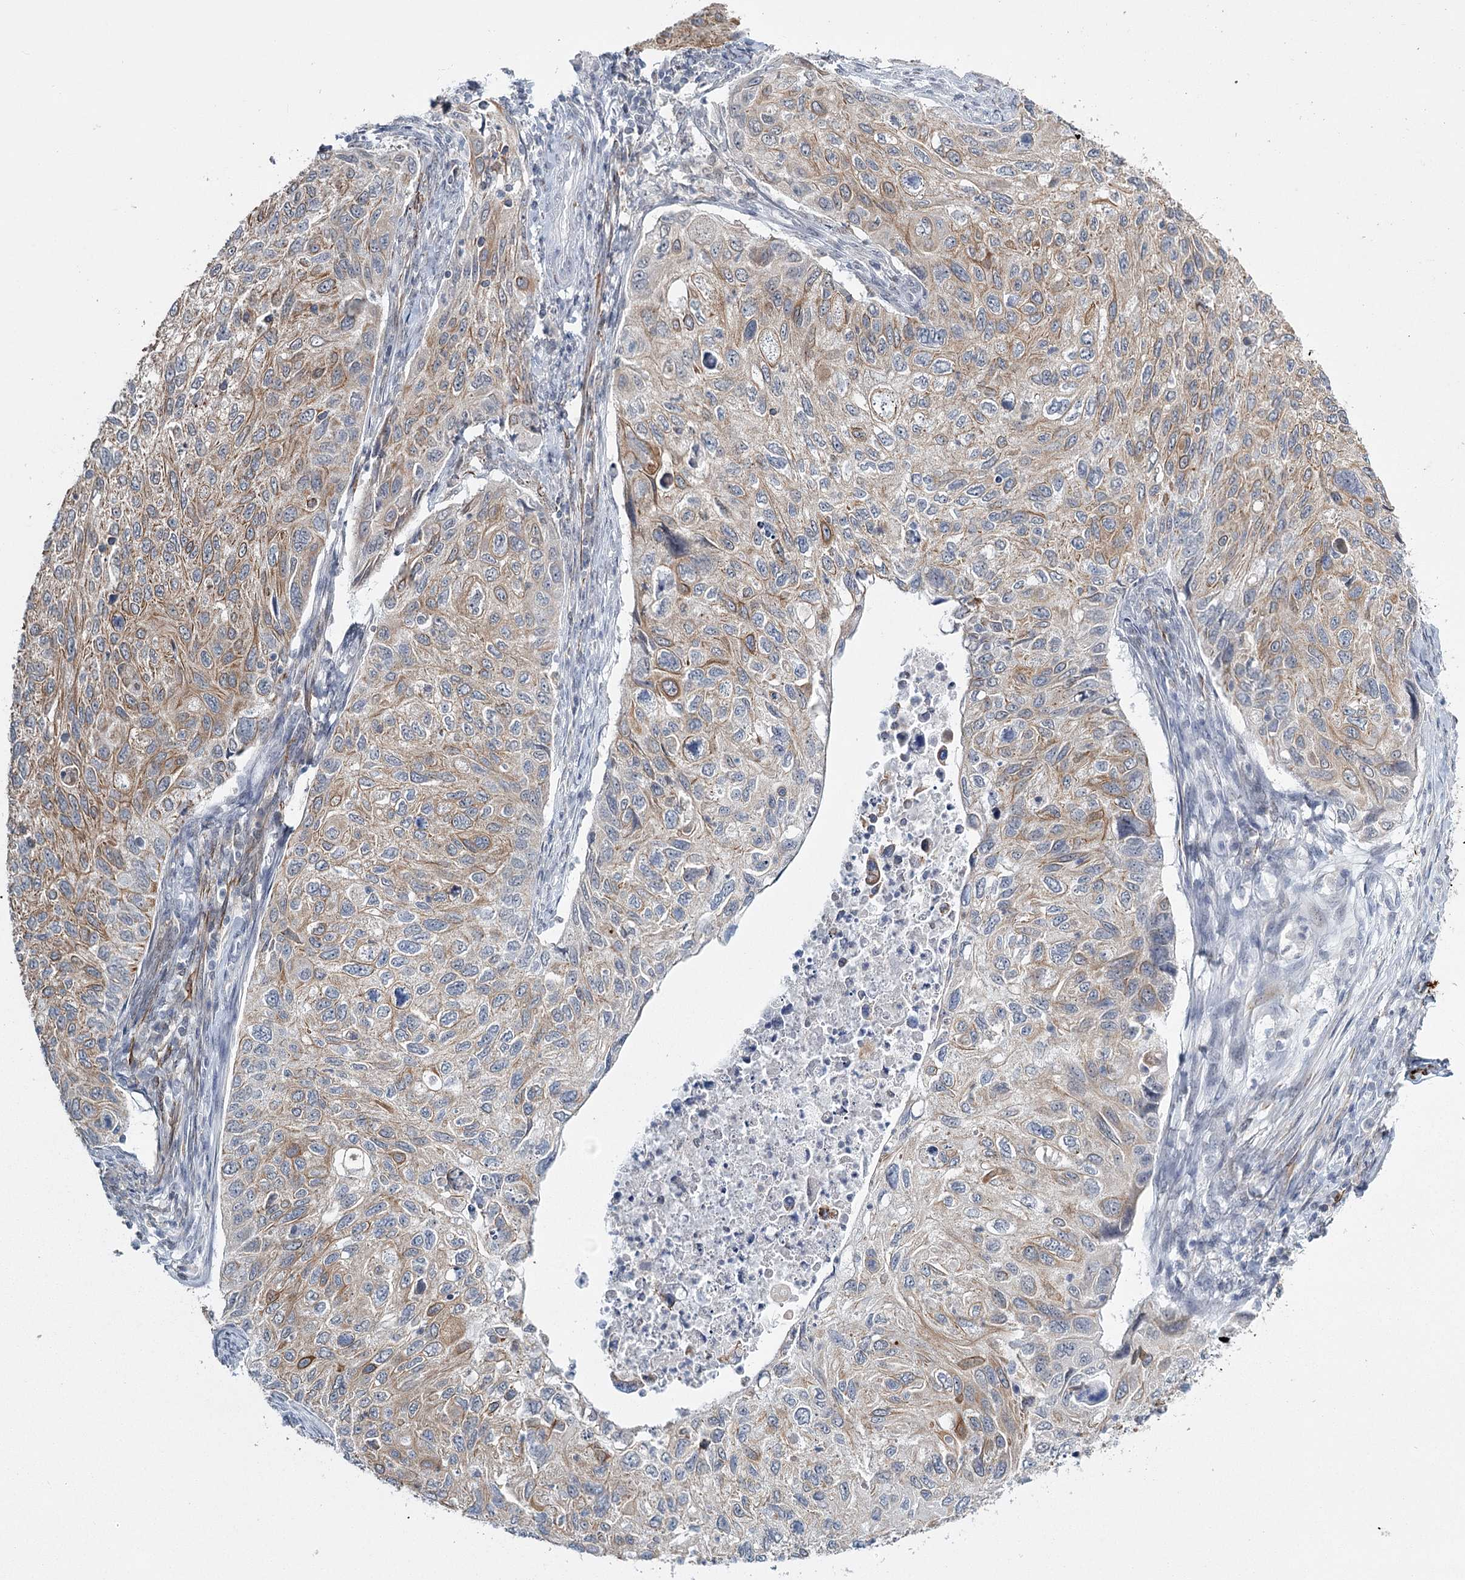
{"staining": {"intensity": "moderate", "quantity": "25%-75%", "location": "cytoplasmic/membranous"}, "tissue": "cervical cancer", "cell_type": "Tumor cells", "image_type": "cancer", "snomed": [{"axis": "morphology", "description": "Squamous cell carcinoma, NOS"}, {"axis": "topography", "description": "Cervix"}], "caption": "Tumor cells reveal medium levels of moderate cytoplasmic/membranous expression in about 25%-75% of cells in human squamous cell carcinoma (cervical).", "gene": "TMEM70", "patient": {"sex": "female", "age": 70}}